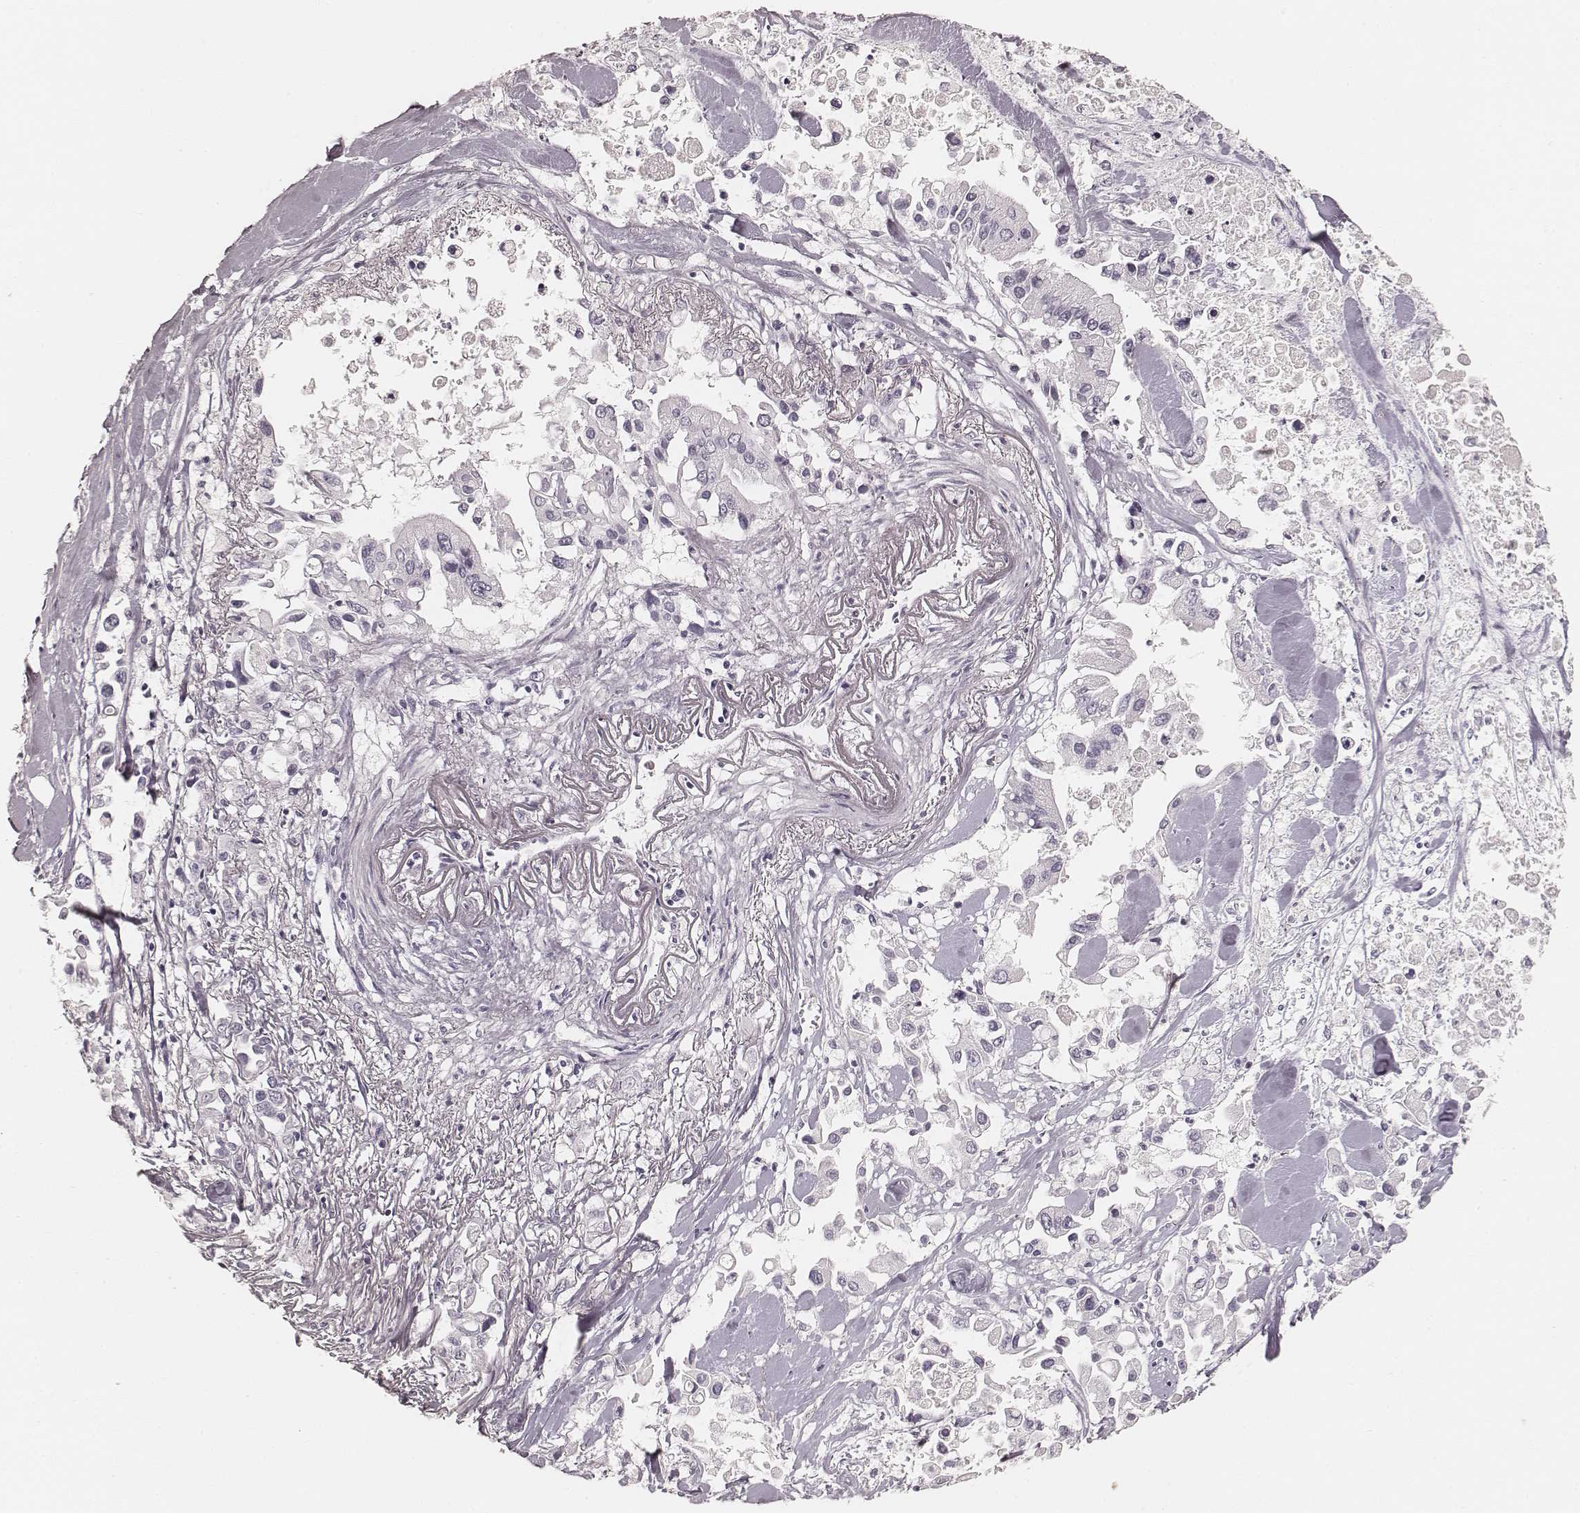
{"staining": {"intensity": "negative", "quantity": "none", "location": "none"}, "tissue": "pancreatic cancer", "cell_type": "Tumor cells", "image_type": "cancer", "snomed": [{"axis": "morphology", "description": "Adenocarcinoma, NOS"}, {"axis": "topography", "description": "Pancreas"}], "caption": "There is no significant expression in tumor cells of pancreatic cancer.", "gene": "KRT26", "patient": {"sex": "female", "age": 83}}